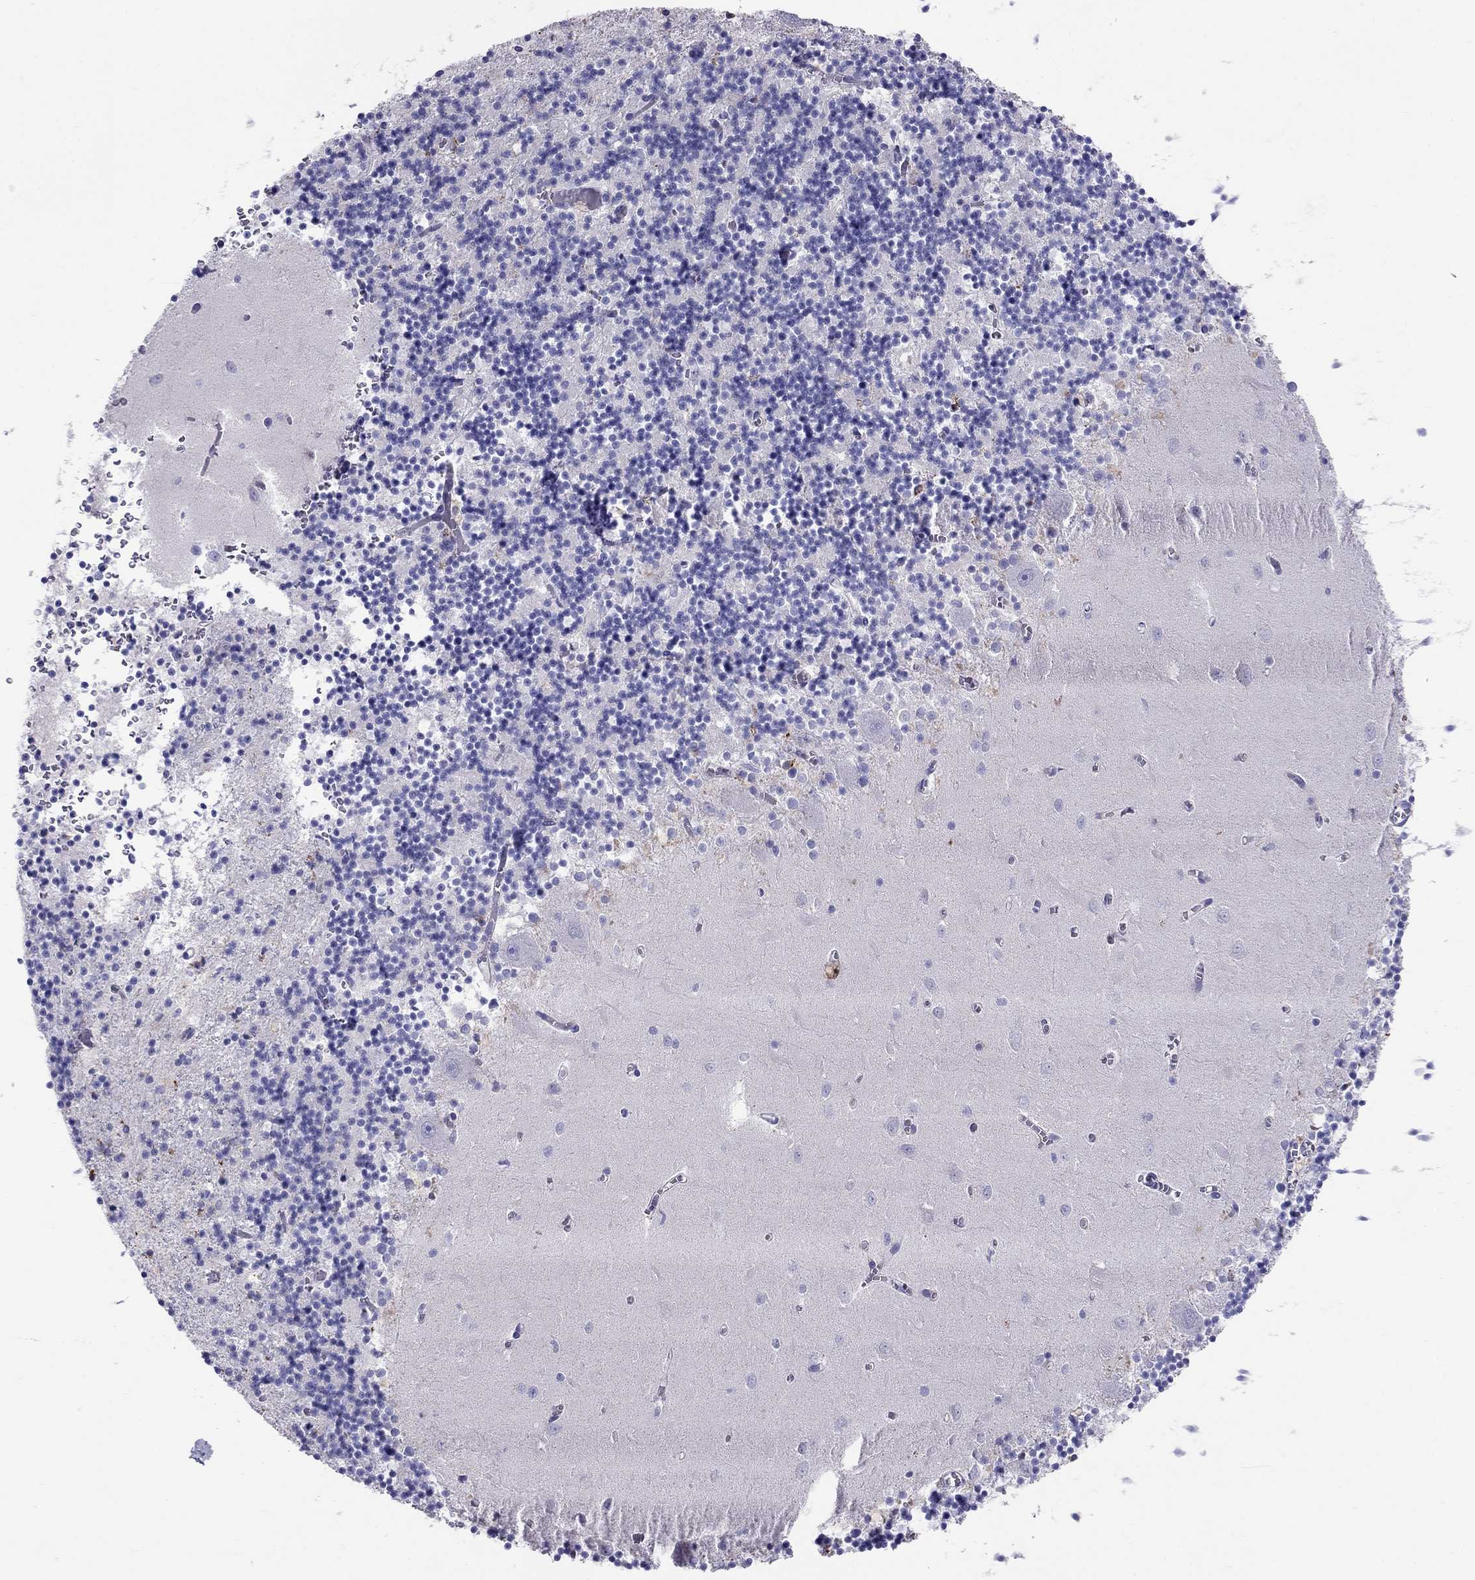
{"staining": {"intensity": "strong", "quantity": "<25%", "location": "cytoplasmic/membranous"}, "tissue": "cerebellum", "cell_type": "Cells in granular layer", "image_type": "normal", "snomed": [{"axis": "morphology", "description": "Normal tissue, NOS"}, {"axis": "topography", "description": "Cerebellum"}], "caption": "High-power microscopy captured an immunohistochemistry histopathology image of benign cerebellum, revealing strong cytoplasmic/membranous positivity in approximately <25% of cells in granular layer.", "gene": "CLPSL2", "patient": {"sex": "female", "age": 64}}